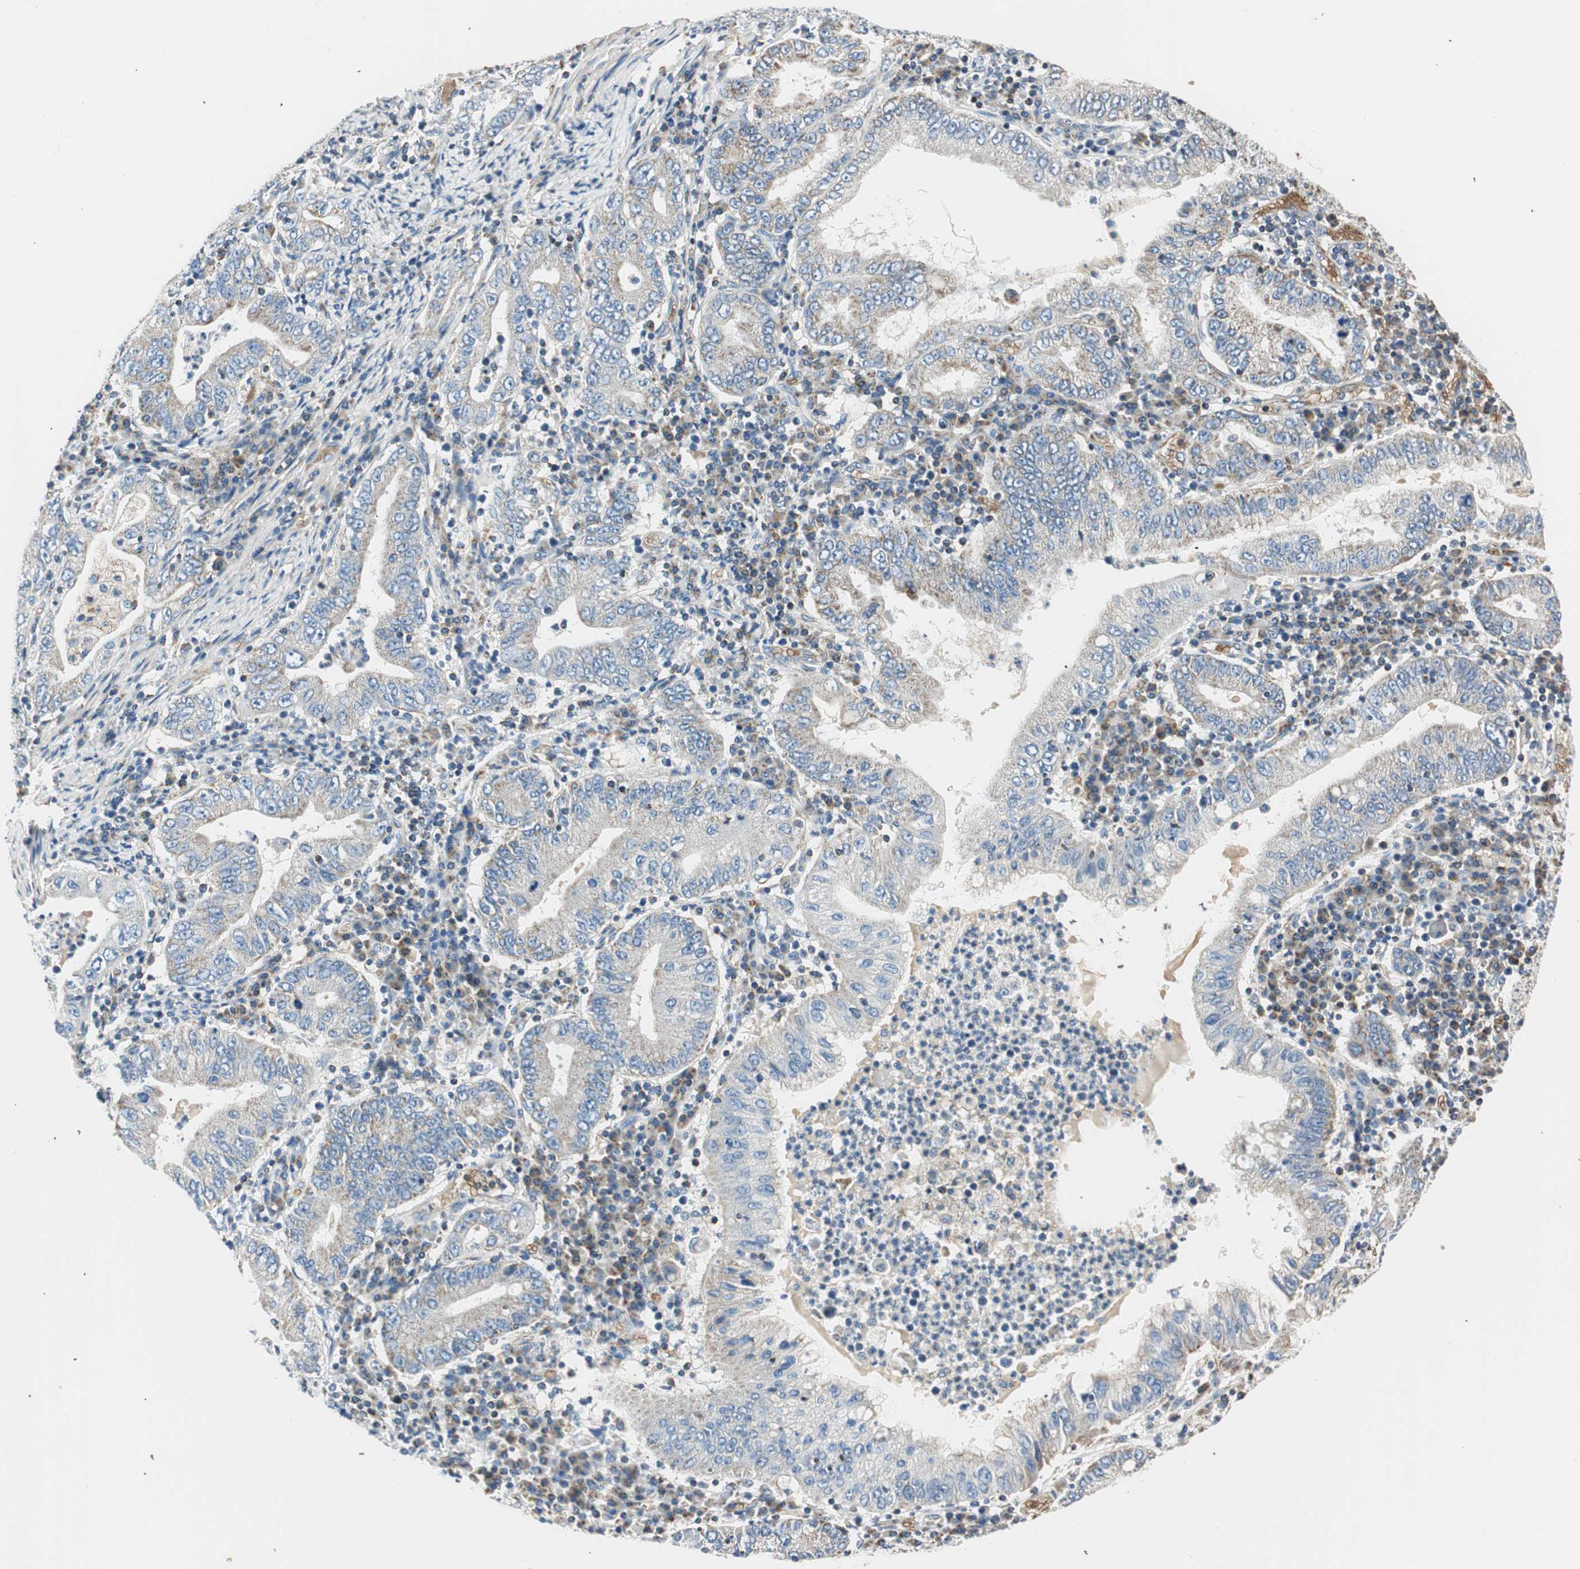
{"staining": {"intensity": "weak", "quantity": "<25%", "location": "cytoplasmic/membranous"}, "tissue": "stomach cancer", "cell_type": "Tumor cells", "image_type": "cancer", "snomed": [{"axis": "morphology", "description": "Normal tissue, NOS"}, {"axis": "morphology", "description": "Adenocarcinoma, NOS"}, {"axis": "topography", "description": "Esophagus"}, {"axis": "topography", "description": "Stomach, upper"}, {"axis": "topography", "description": "Peripheral nerve tissue"}], "caption": "Photomicrograph shows no significant protein staining in tumor cells of stomach cancer (adenocarcinoma).", "gene": "RORB", "patient": {"sex": "male", "age": 62}}